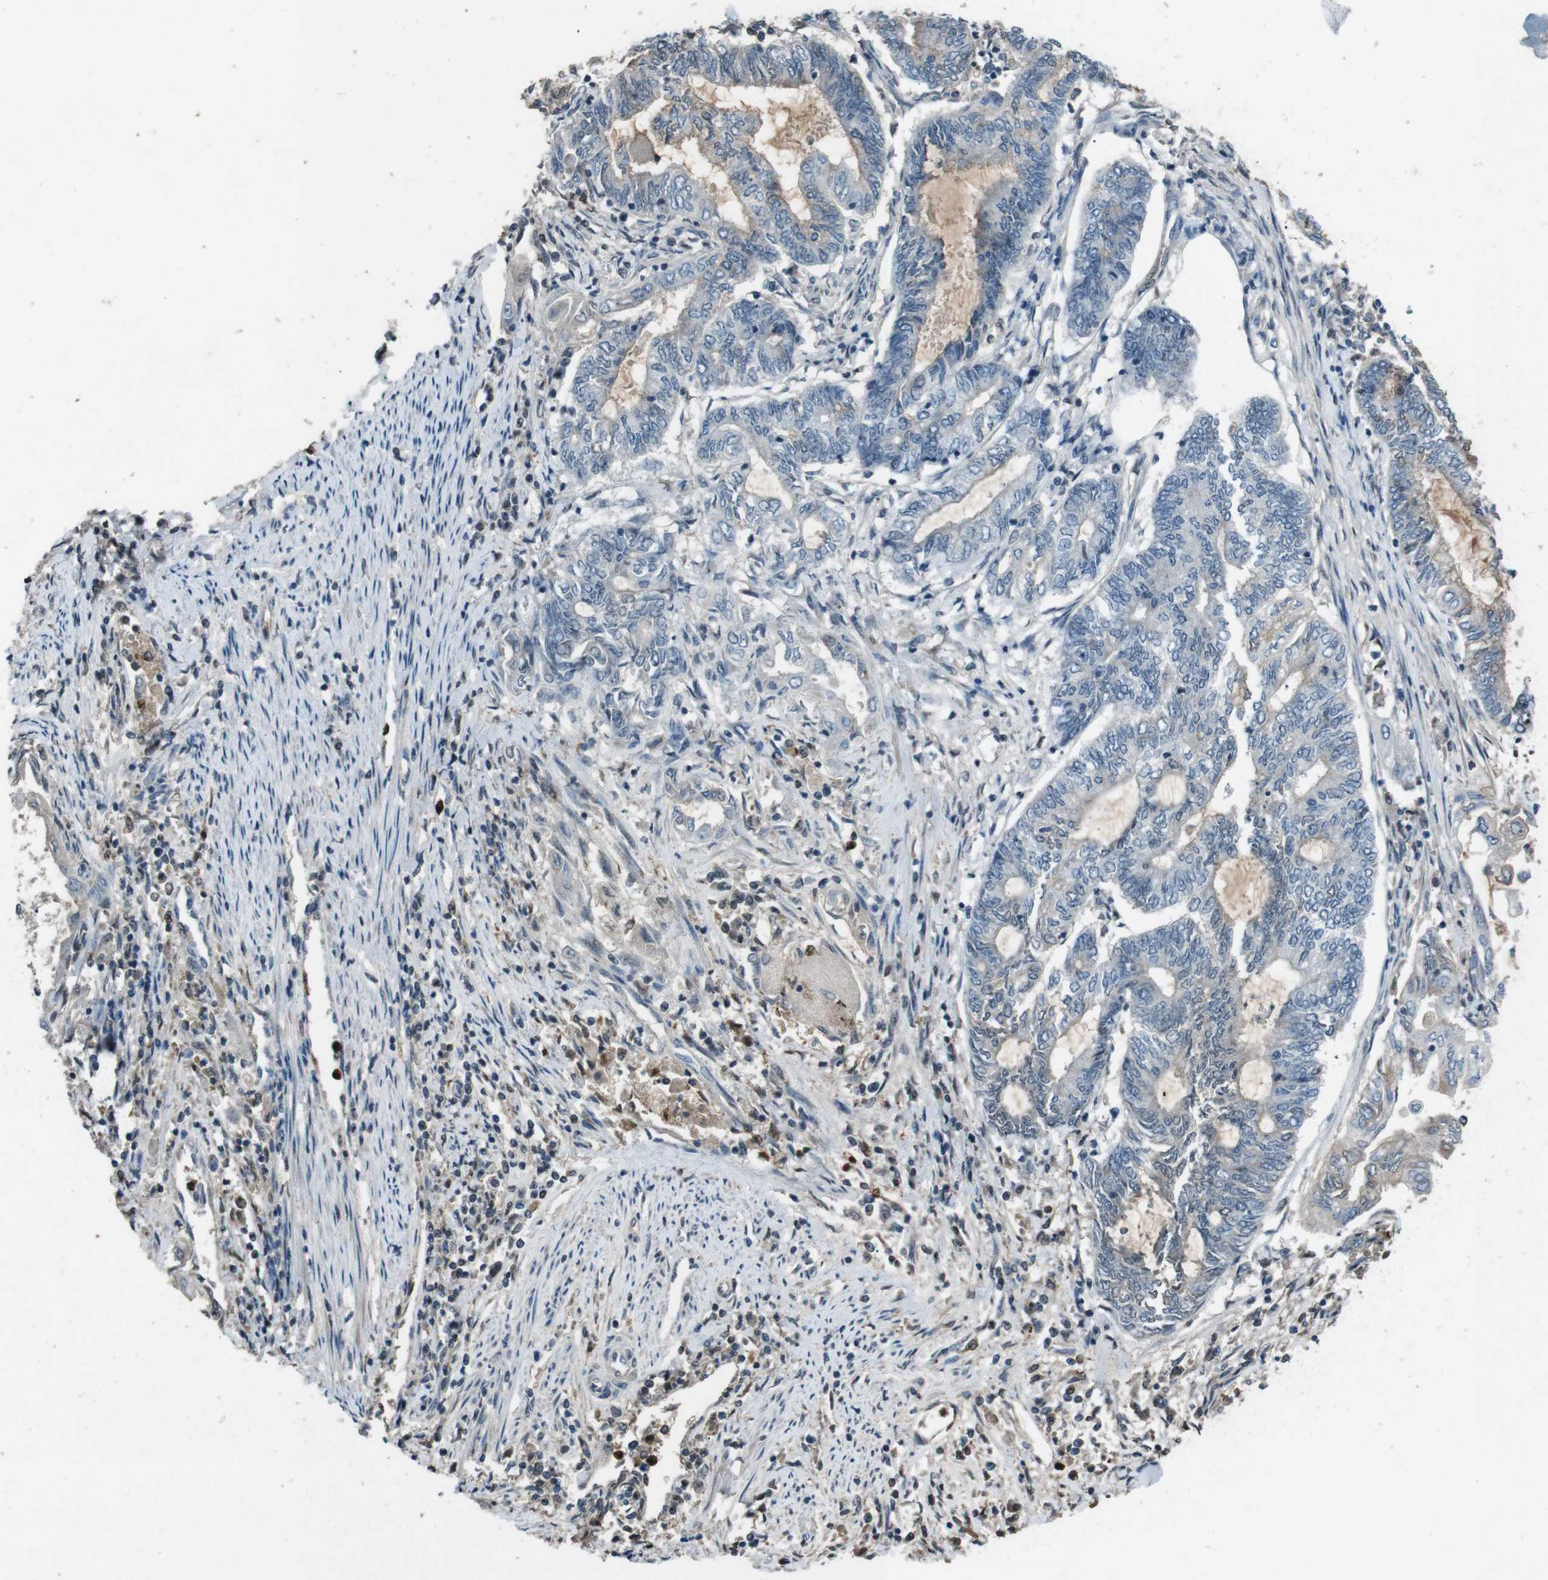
{"staining": {"intensity": "negative", "quantity": "none", "location": "none"}, "tissue": "endometrial cancer", "cell_type": "Tumor cells", "image_type": "cancer", "snomed": [{"axis": "morphology", "description": "Adenocarcinoma, NOS"}, {"axis": "topography", "description": "Uterus"}, {"axis": "topography", "description": "Endometrium"}], "caption": "This image is of adenocarcinoma (endometrial) stained with IHC to label a protein in brown with the nuclei are counter-stained blue. There is no positivity in tumor cells.", "gene": "UGT1A6", "patient": {"sex": "female", "age": 70}}